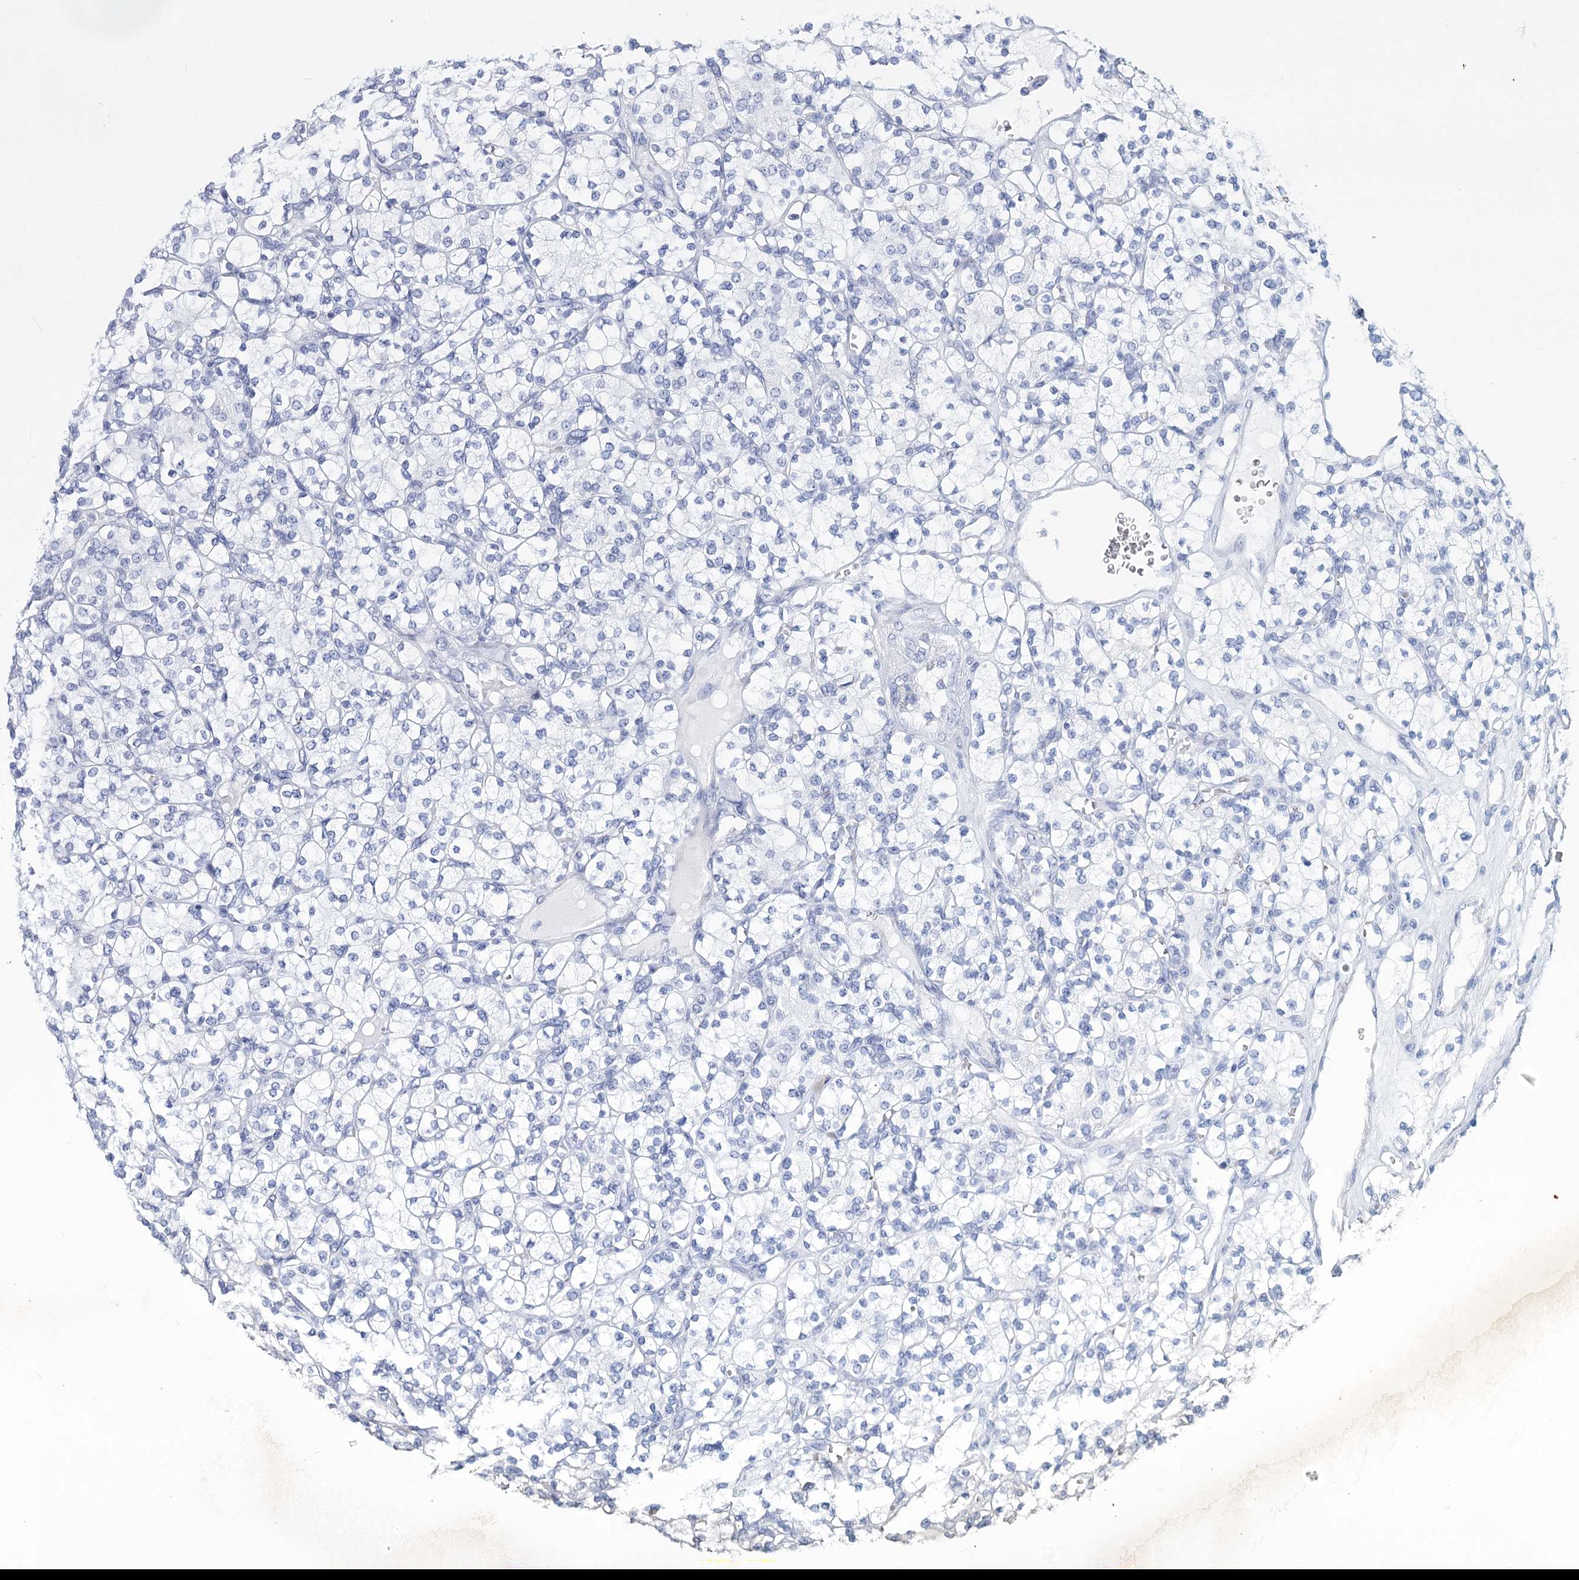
{"staining": {"intensity": "negative", "quantity": "none", "location": "none"}, "tissue": "renal cancer", "cell_type": "Tumor cells", "image_type": "cancer", "snomed": [{"axis": "morphology", "description": "Adenocarcinoma, NOS"}, {"axis": "topography", "description": "Kidney"}], "caption": "This is a micrograph of IHC staining of adenocarcinoma (renal), which shows no expression in tumor cells.", "gene": "TEX12", "patient": {"sex": "male", "age": 77}}